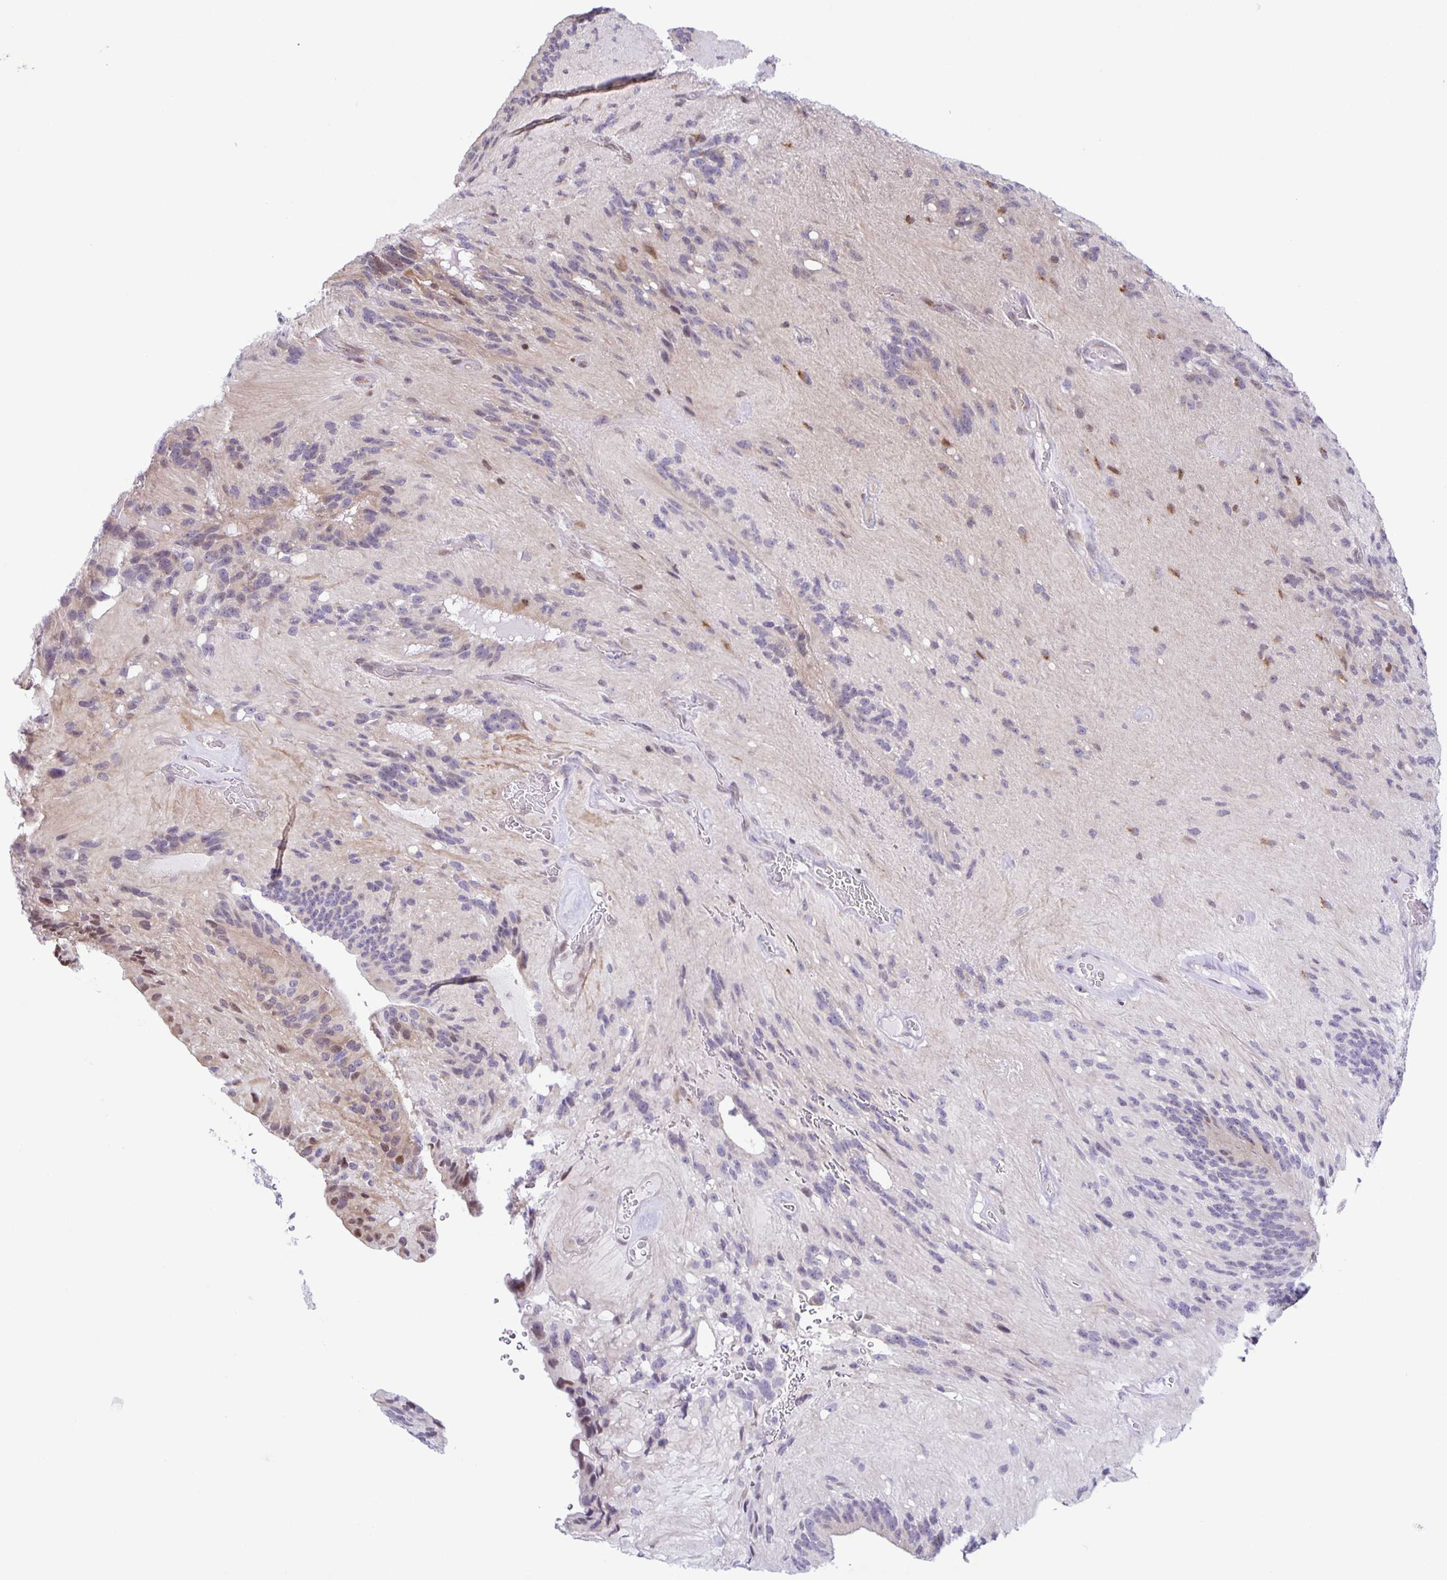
{"staining": {"intensity": "moderate", "quantity": "<25%", "location": "nuclear"}, "tissue": "glioma", "cell_type": "Tumor cells", "image_type": "cancer", "snomed": [{"axis": "morphology", "description": "Glioma, malignant, Low grade"}, {"axis": "topography", "description": "Brain"}], "caption": "Immunohistochemical staining of human malignant low-grade glioma shows moderate nuclear protein staining in about <25% of tumor cells.", "gene": "MAPK12", "patient": {"sex": "male", "age": 31}}